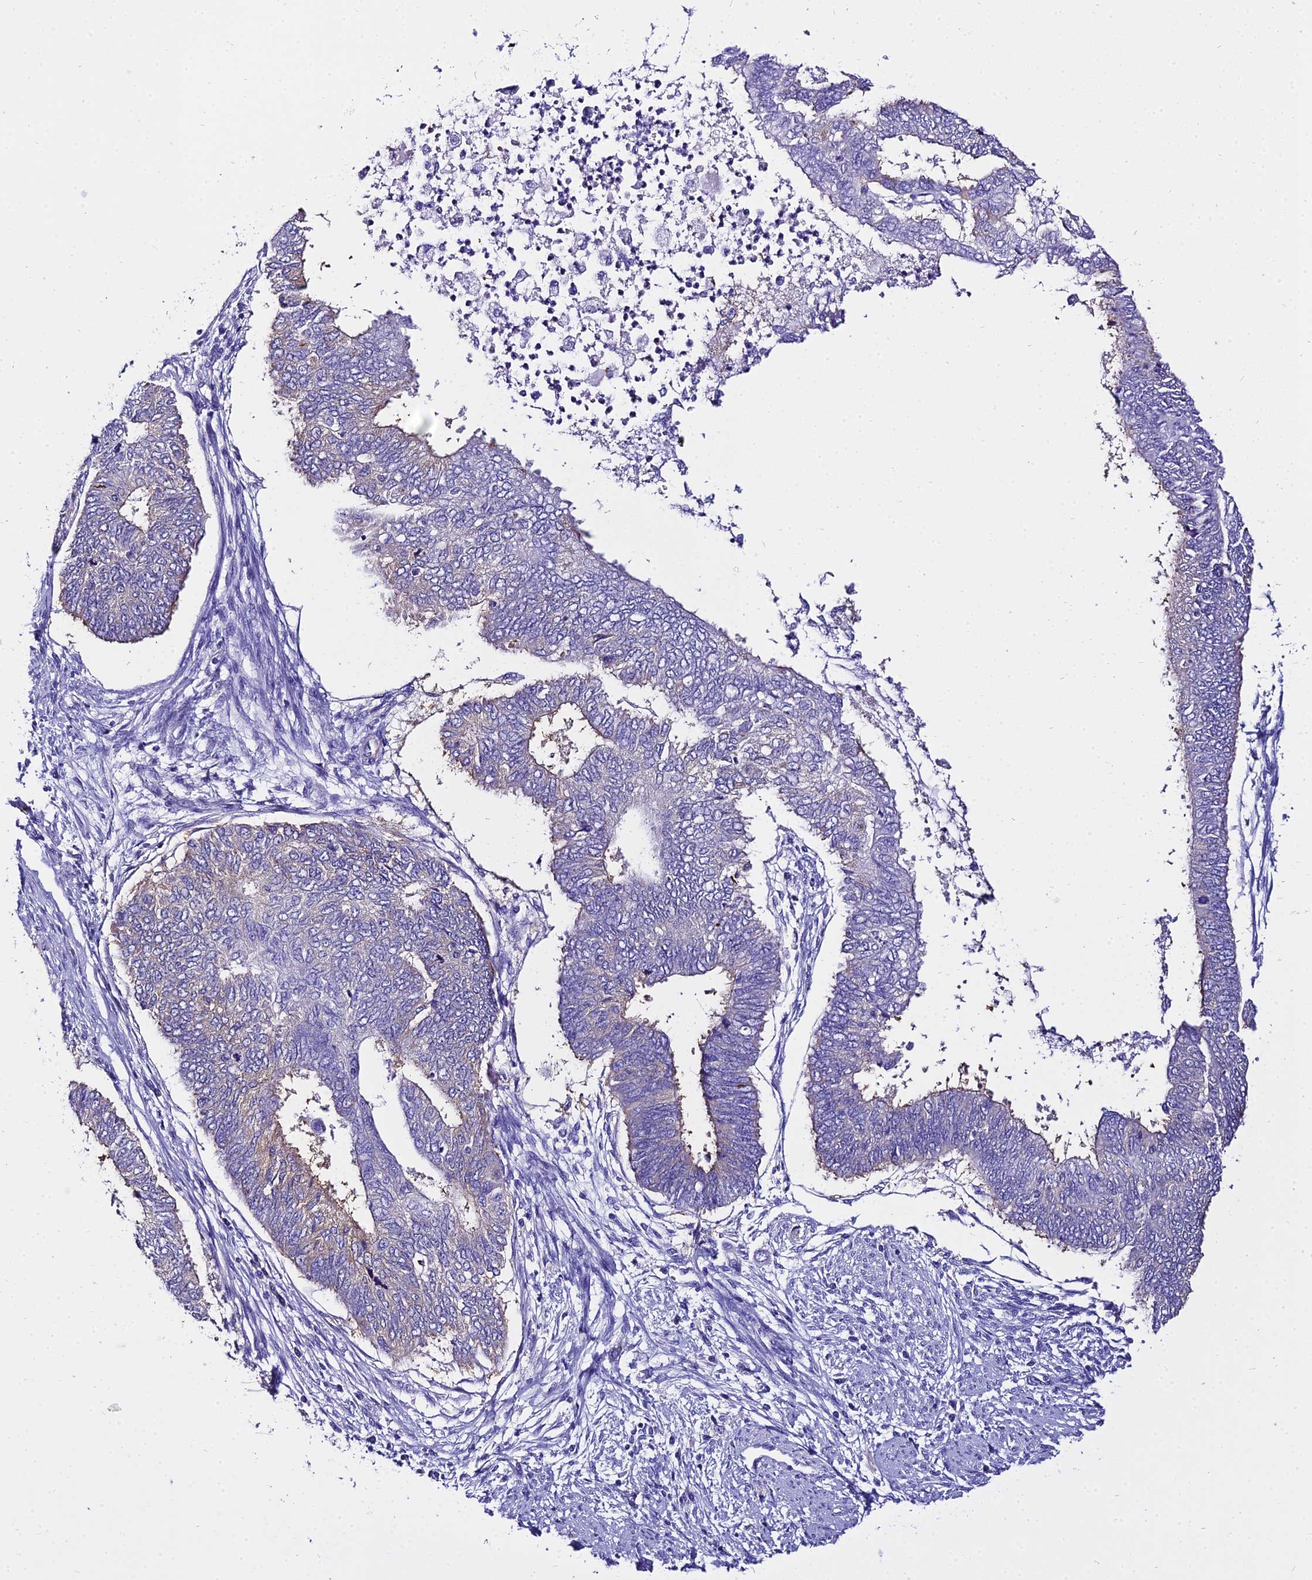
{"staining": {"intensity": "negative", "quantity": "none", "location": "none"}, "tissue": "endometrial cancer", "cell_type": "Tumor cells", "image_type": "cancer", "snomed": [{"axis": "morphology", "description": "Adenocarcinoma, NOS"}, {"axis": "topography", "description": "Endometrium"}], "caption": "This is an immunohistochemistry micrograph of endometrial cancer (adenocarcinoma). There is no staining in tumor cells.", "gene": "TUBA3D", "patient": {"sex": "female", "age": 68}}